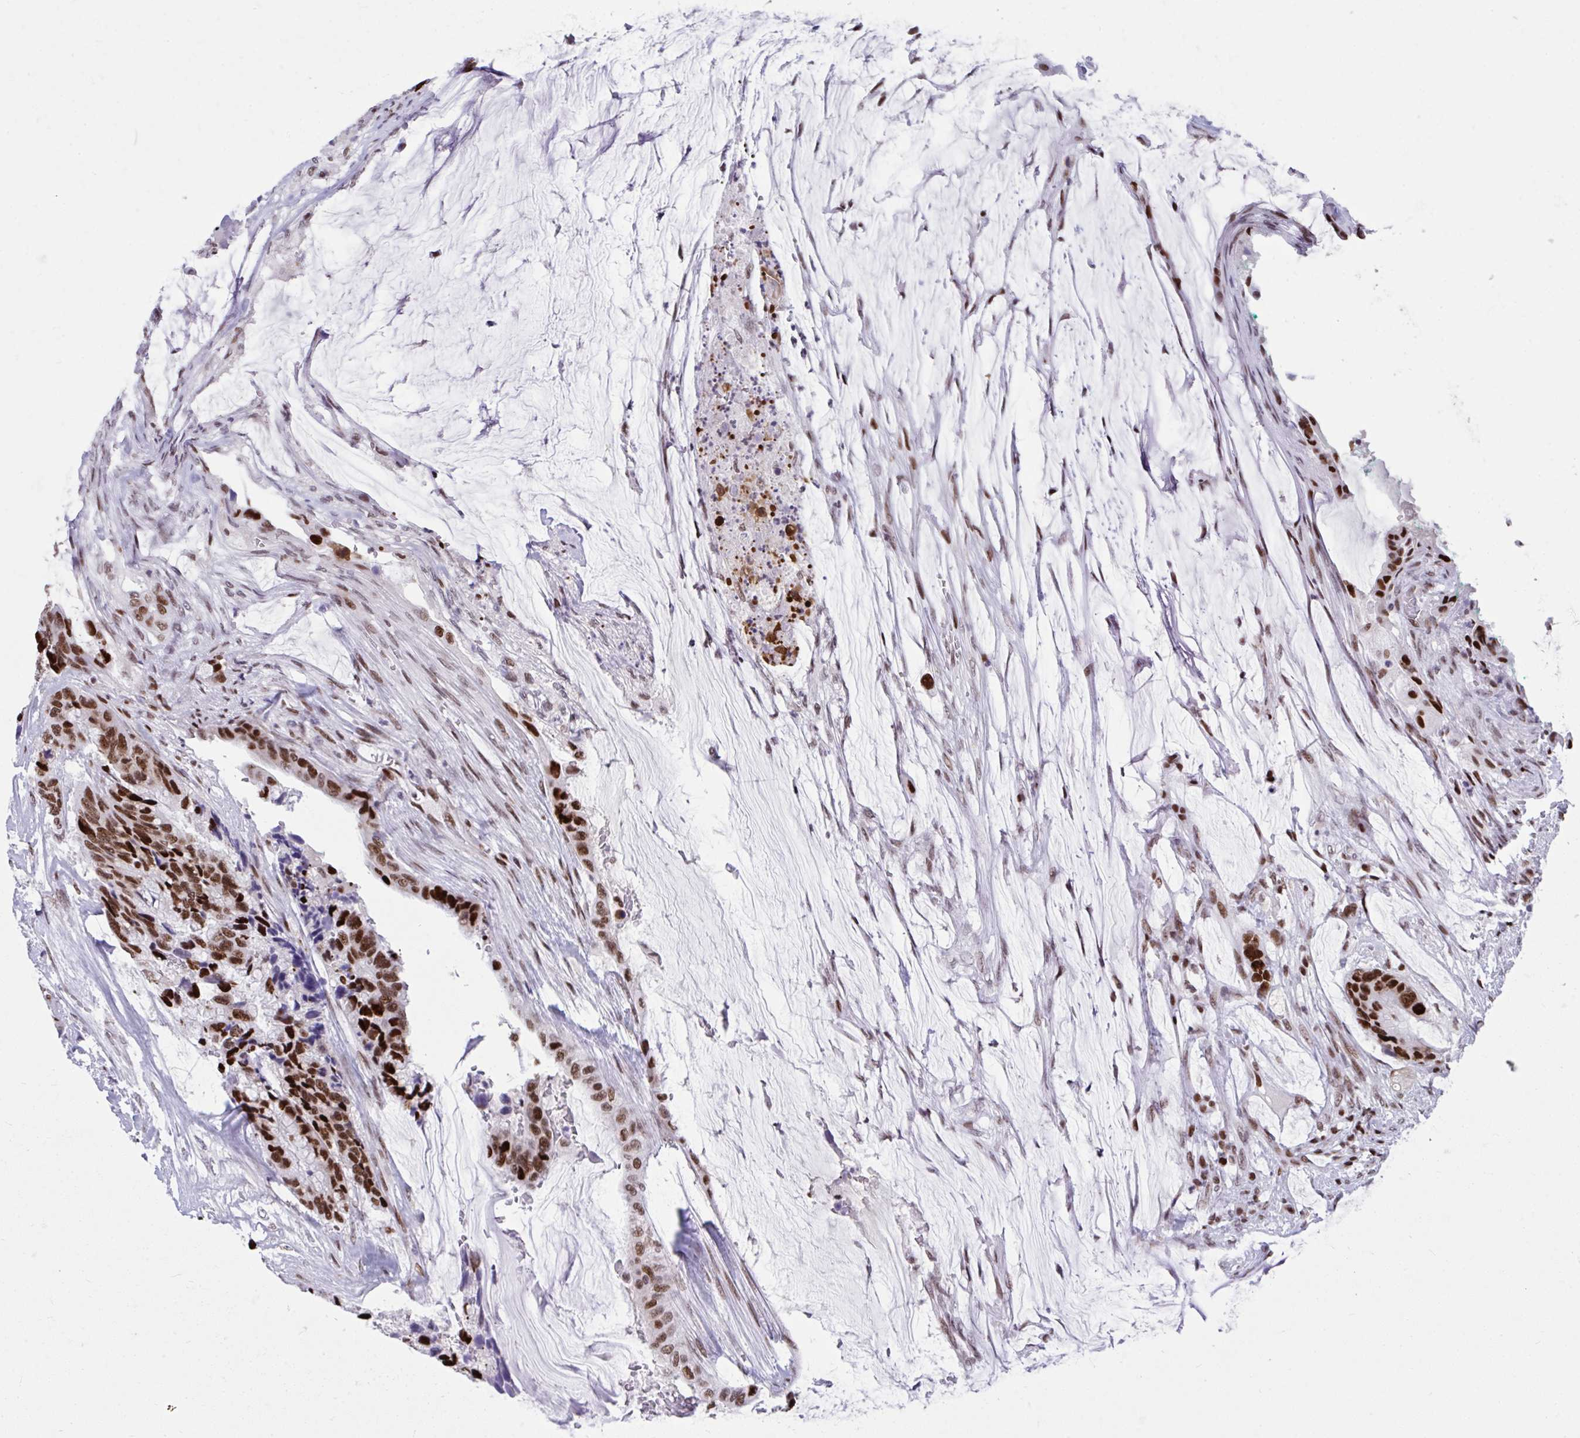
{"staining": {"intensity": "strong", "quantity": ">75%", "location": "nuclear"}, "tissue": "colorectal cancer", "cell_type": "Tumor cells", "image_type": "cancer", "snomed": [{"axis": "morphology", "description": "Adenocarcinoma, NOS"}, {"axis": "topography", "description": "Rectum"}], "caption": "This photomicrograph reveals IHC staining of human colorectal adenocarcinoma, with high strong nuclear staining in about >75% of tumor cells.", "gene": "SLC35C2", "patient": {"sex": "female", "age": 59}}